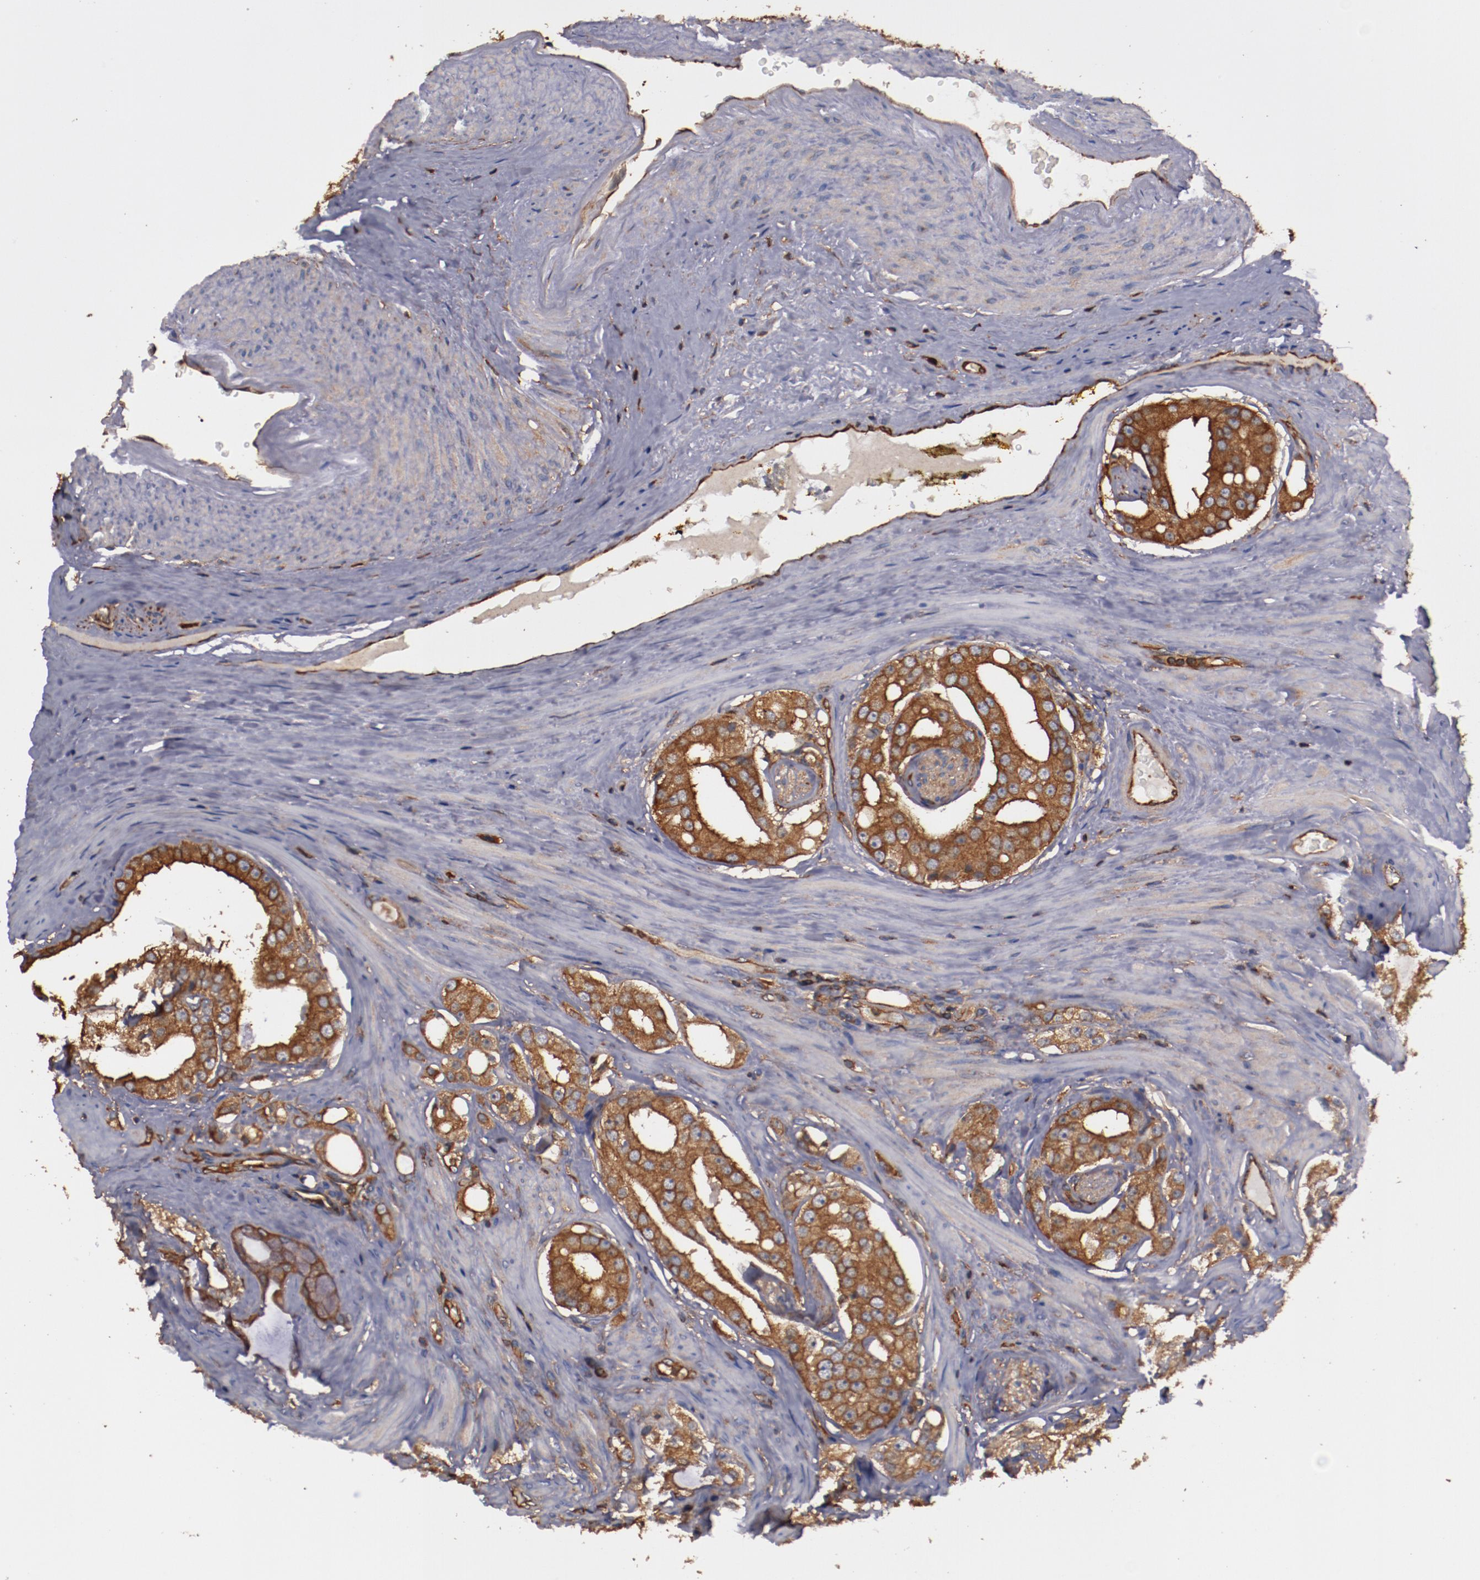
{"staining": {"intensity": "strong", "quantity": ">75%", "location": "cytoplasmic/membranous"}, "tissue": "prostate cancer", "cell_type": "Tumor cells", "image_type": "cancer", "snomed": [{"axis": "morphology", "description": "Adenocarcinoma, High grade"}, {"axis": "topography", "description": "Prostate"}], "caption": "Human adenocarcinoma (high-grade) (prostate) stained for a protein (brown) reveals strong cytoplasmic/membranous positive expression in approximately >75% of tumor cells.", "gene": "TMOD3", "patient": {"sex": "male", "age": 68}}